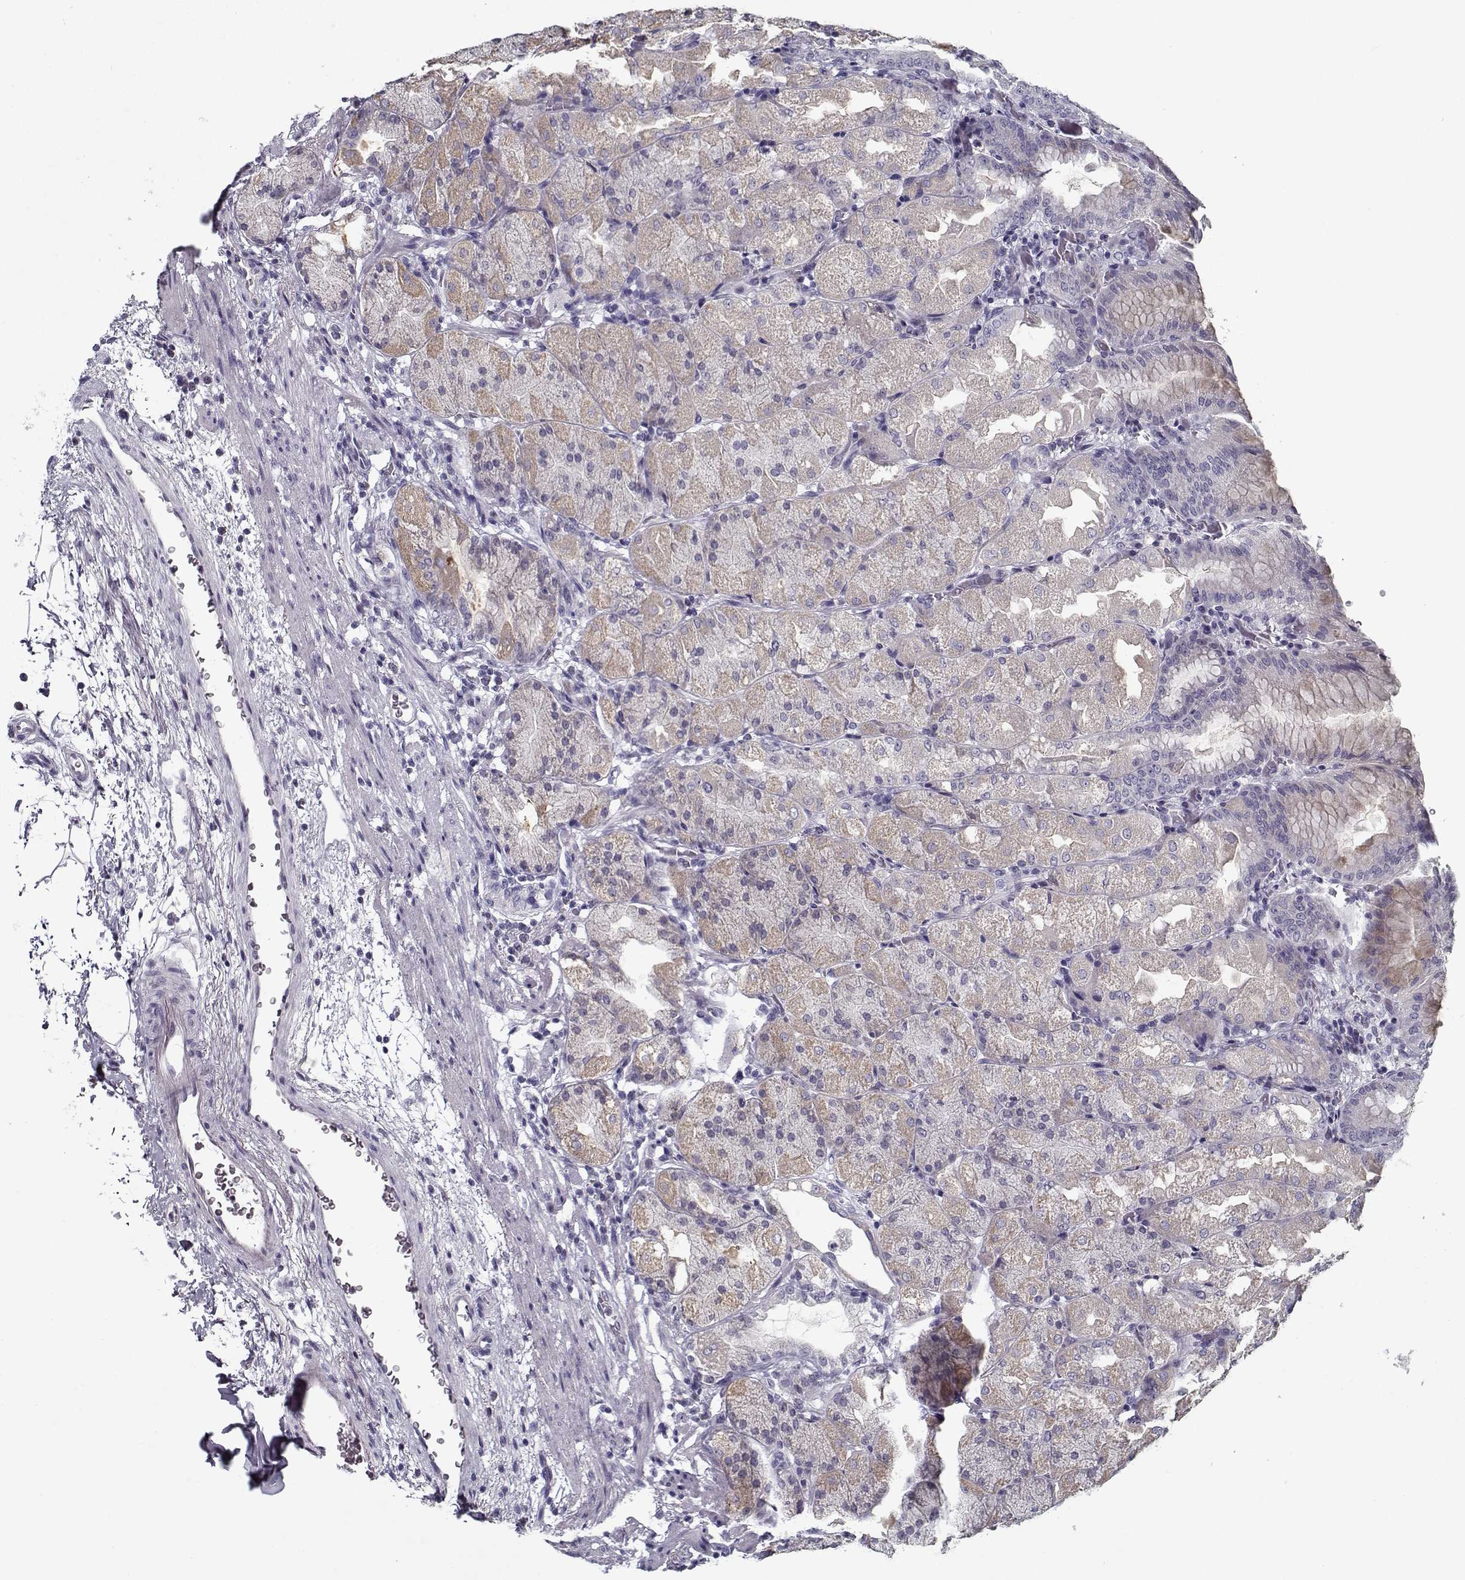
{"staining": {"intensity": "weak", "quantity": "<25%", "location": "cytoplasmic/membranous"}, "tissue": "stomach", "cell_type": "Glandular cells", "image_type": "normal", "snomed": [{"axis": "morphology", "description": "Normal tissue, NOS"}, {"axis": "topography", "description": "Stomach, upper"}, {"axis": "topography", "description": "Stomach"}, {"axis": "topography", "description": "Stomach, lower"}], "caption": "The image displays no staining of glandular cells in normal stomach. (DAB immunohistochemistry visualized using brightfield microscopy, high magnification).", "gene": "DDX25", "patient": {"sex": "male", "age": 62}}